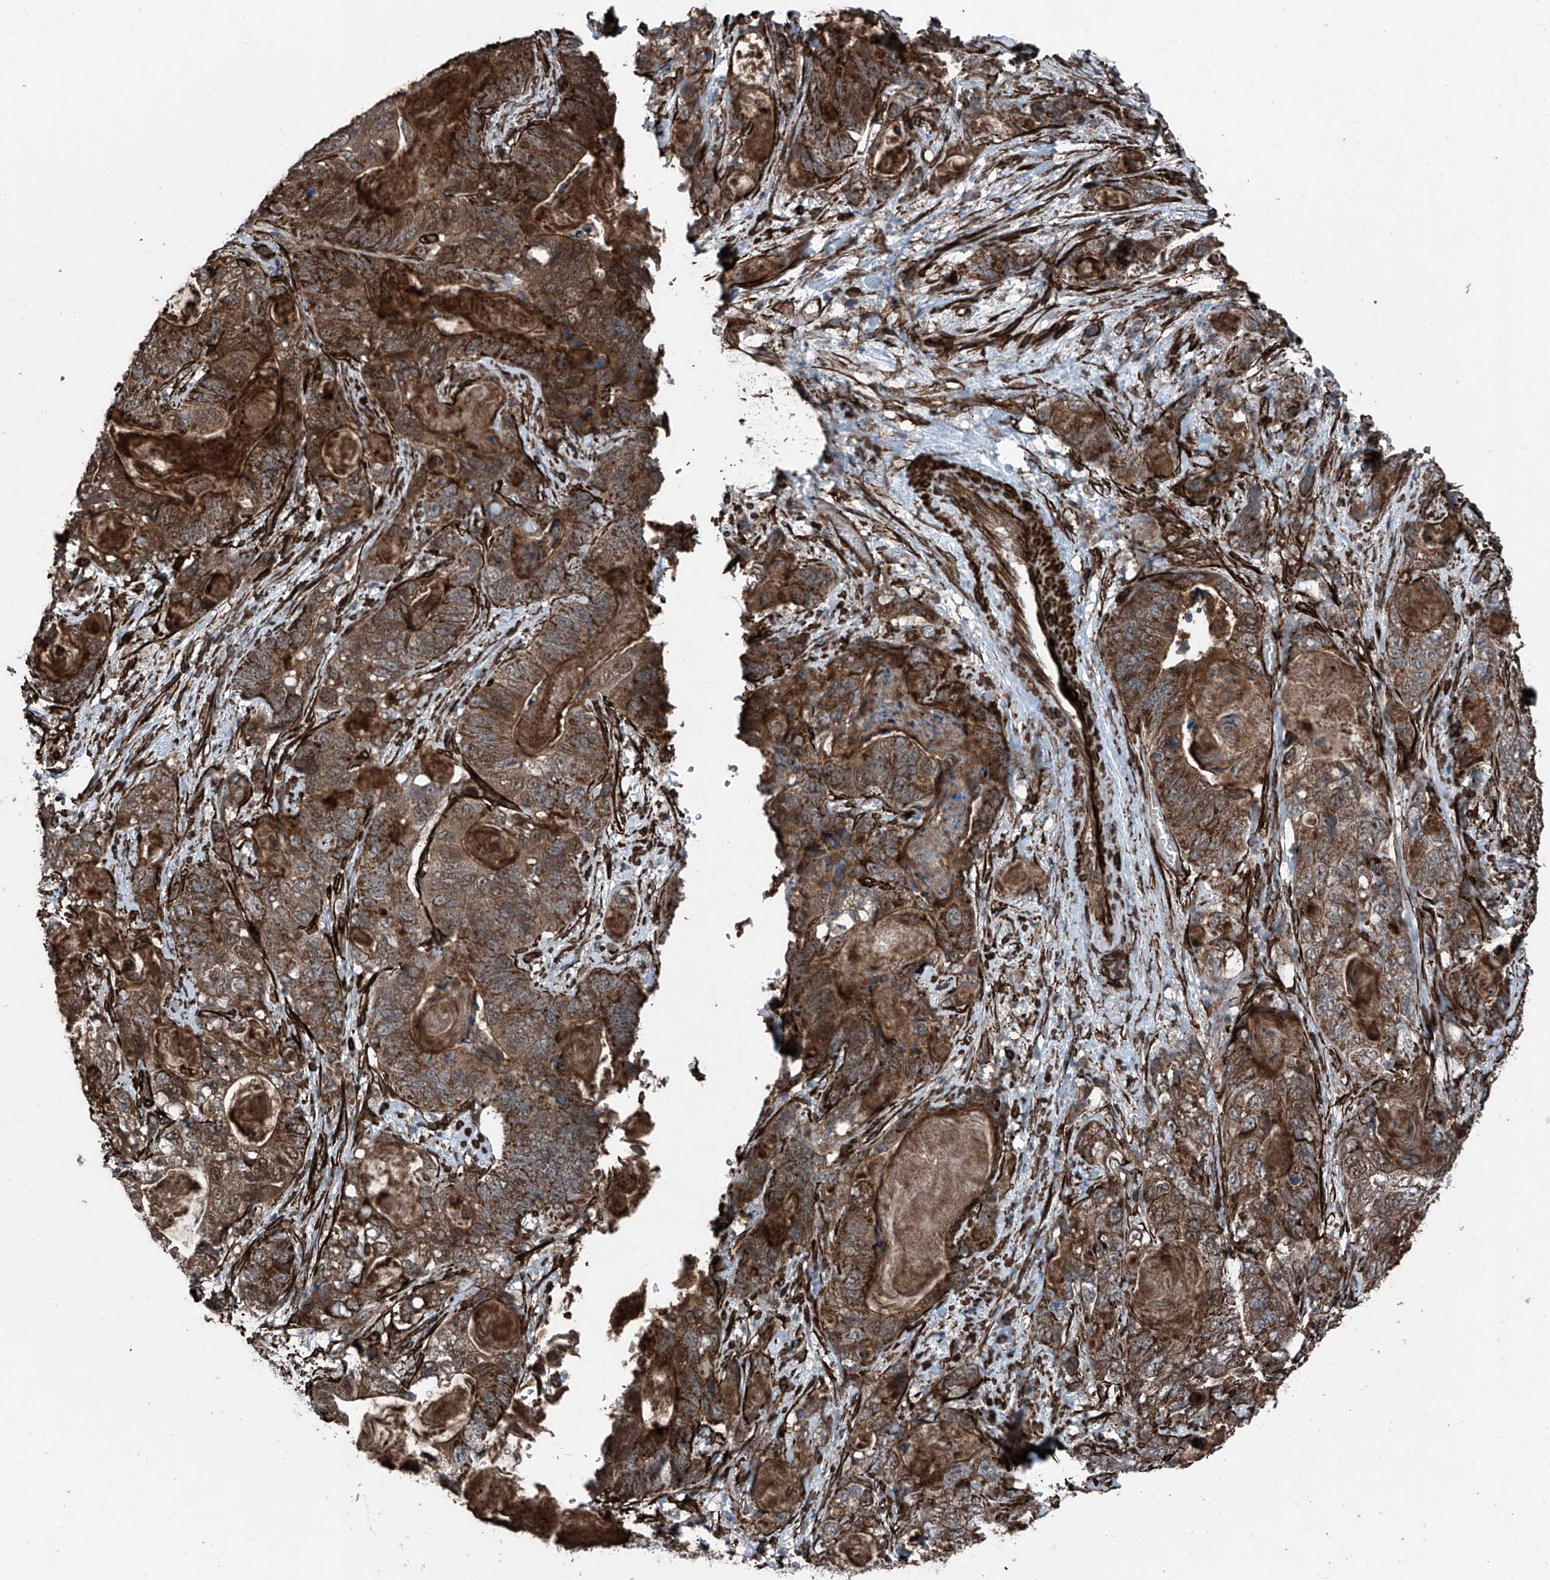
{"staining": {"intensity": "moderate", "quantity": ">75%", "location": "cytoplasmic/membranous"}, "tissue": "stomach cancer", "cell_type": "Tumor cells", "image_type": "cancer", "snomed": [{"axis": "morphology", "description": "Normal tissue, NOS"}, {"axis": "morphology", "description": "Adenocarcinoma, NOS"}, {"axis": "topography", "description": "Stomach"}], "caption": "Stomach cancer stained with a brown dye displays moderate cytoplasmic/membranous positive positivity in approximately >75% of tumor cells.", "gene": "COA7", "patient": {"sex": "female", "age": 89}}